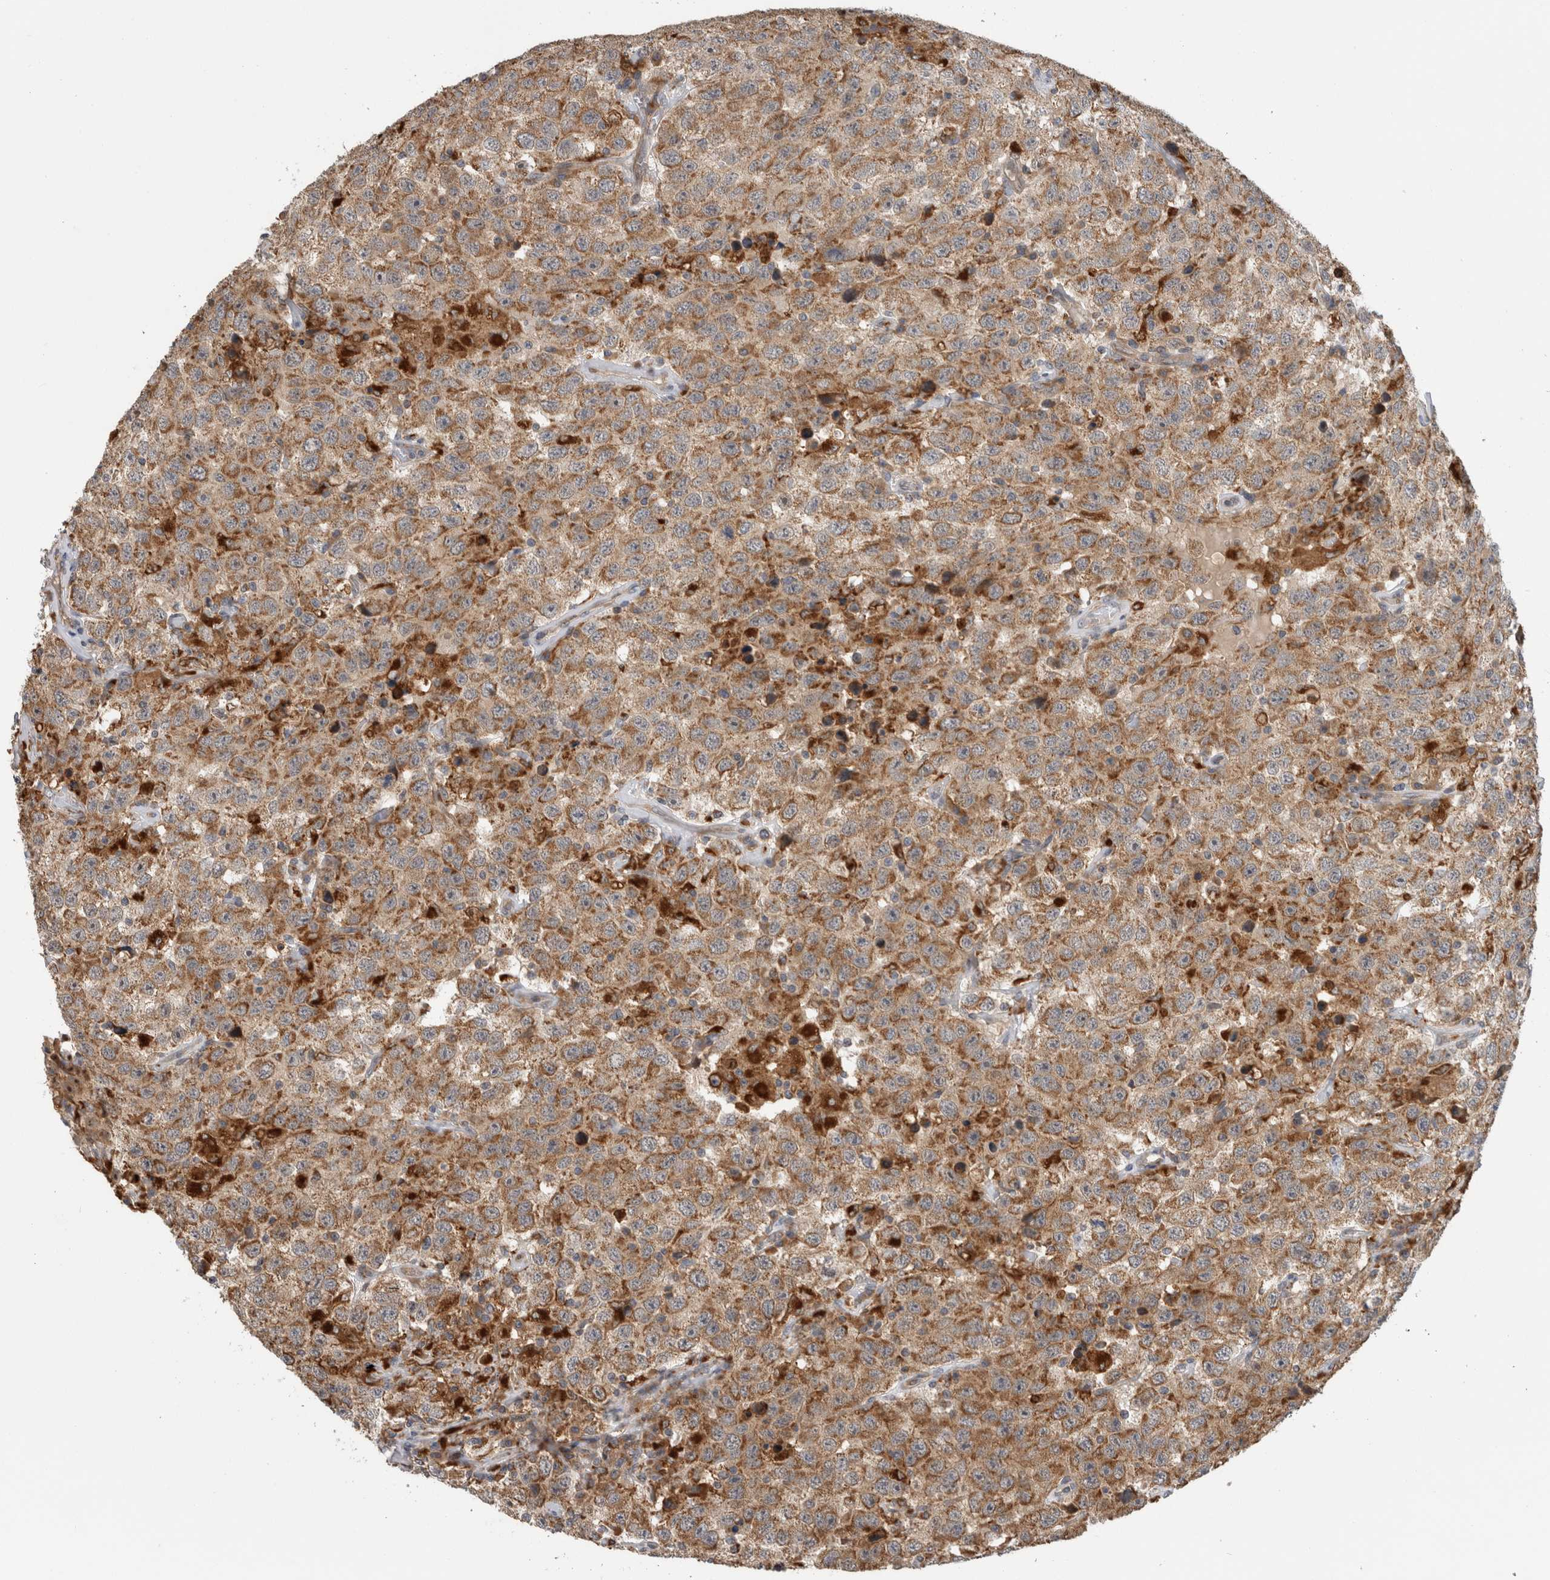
{"staining": {"intensity": "moderate", "quantity": ">75%", "location": "cytoplasmic/membranous"}, "tissue": "testis cancer", "cell_type": "Tumor cells", "image_type": "cancer", "snomed": [{"axis": "morphology", "description": "Seminoma, NOS"}, {"axis": "topography", "description": "Testis"}], "caption": "Immunohistochemical staining of human testis seminoma demonstrates moderate cytoplasmic/membranous protein expression in about >75% of tumor cells. (Stains: DAB in brown, nuclei in blue, Microscopy: brightfield microscopy at high magnification).", "gene": "ADGRL3", "patient": {"sex": "male", "age": 41}}